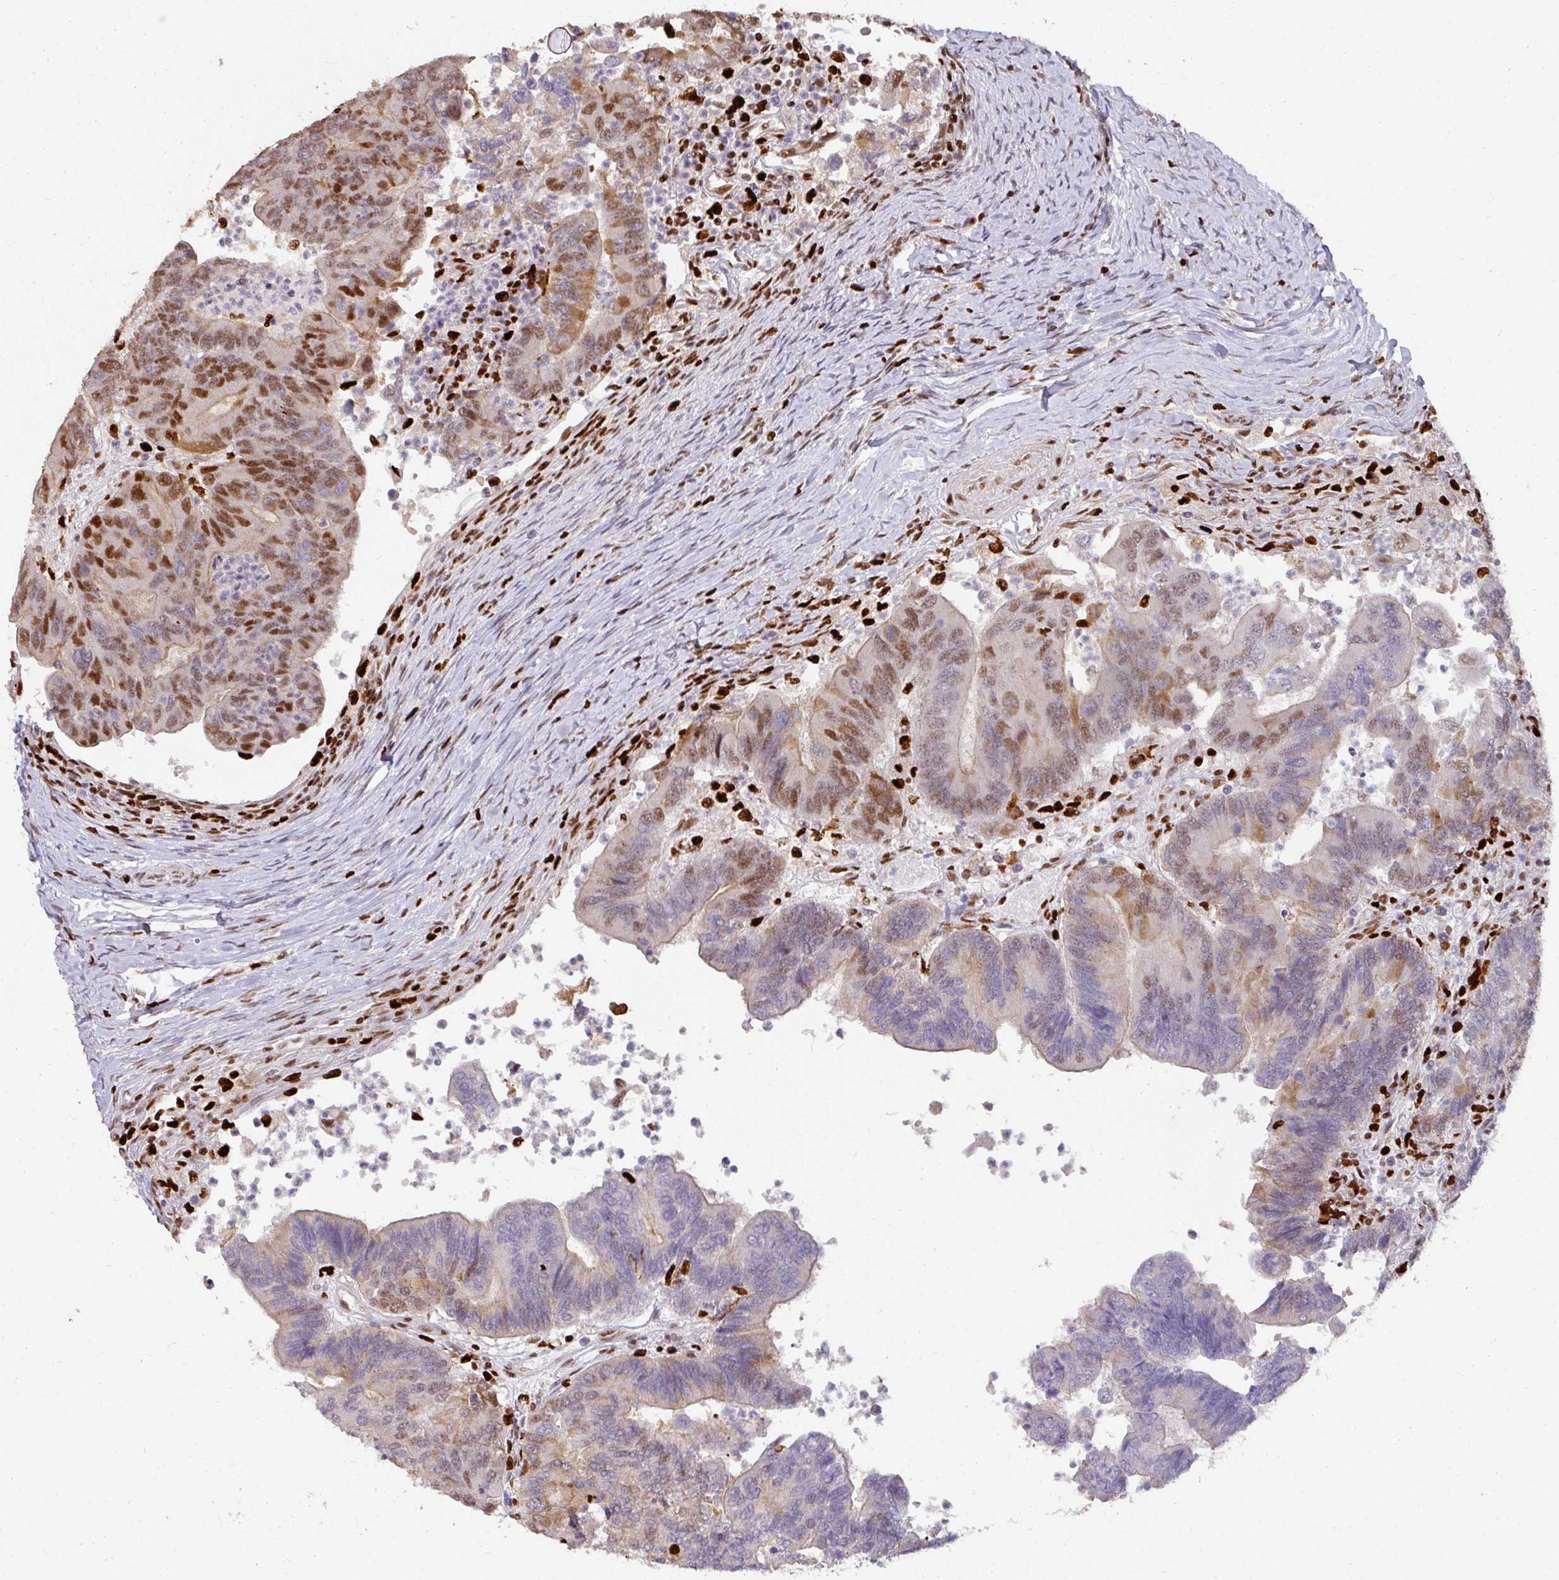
{"staining": {"intensity": "moderate", "quantity": "25%-75%", "location": "nuclear"}, "tissue": "colorectal cancer", "cell_type": "Tumor cells", "image_type": "cancer", "snomed": [{"axis": "morphology", "description": "Adenocarcinoma, NOS"}, {"axis": "topography", "description": "Colon"}], "caption": "A photomicrograph of human colorectal adenocarcinoma stained for a protein displays moderate nuclear brown staining in tumor cells.", "gene": "SAMHD1", "patient": {"sex": "female", "age": 67}}